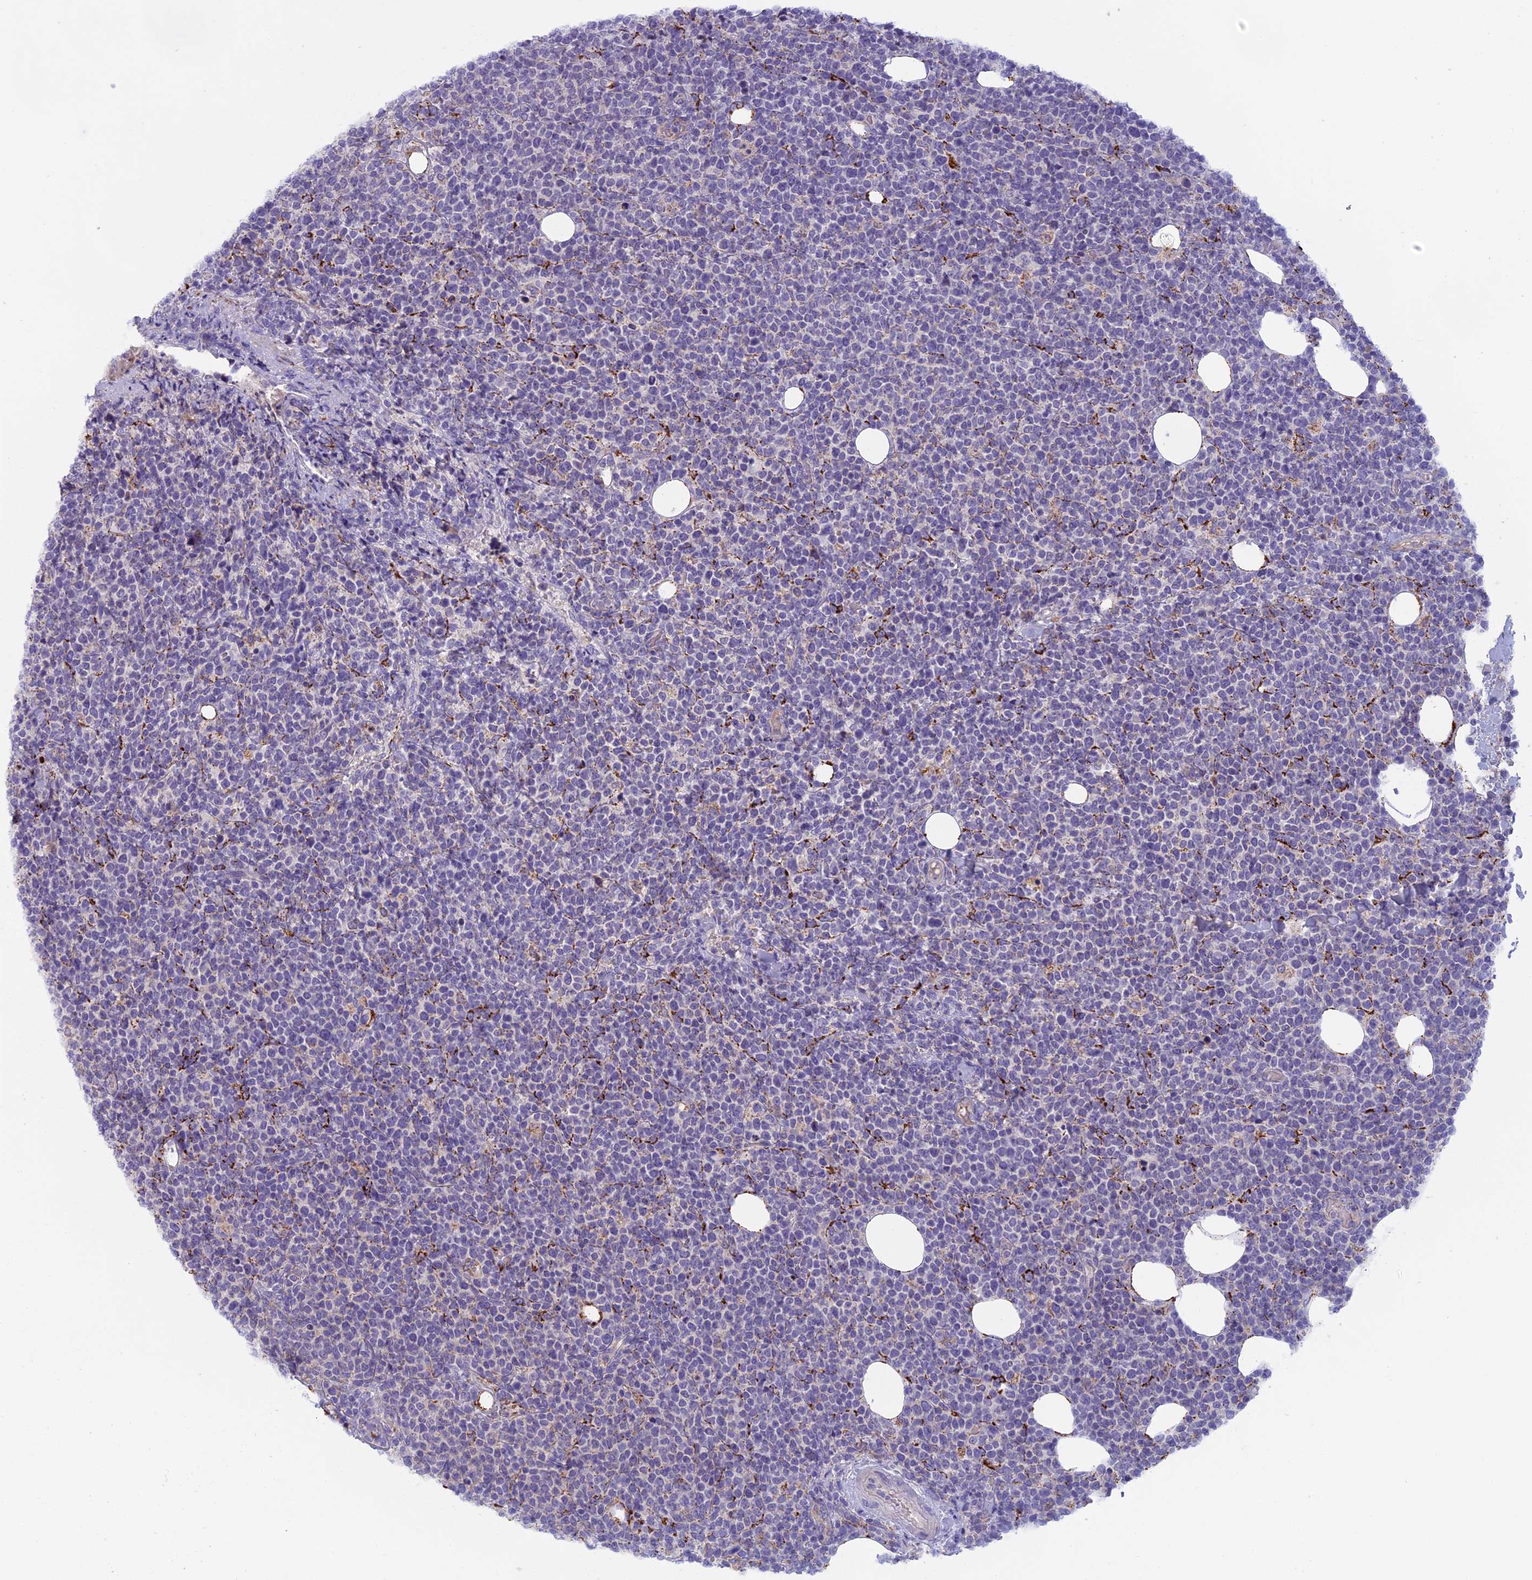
{"staining": {"intensity": "negative", "quantity": "none", "location": "none"}, "tissue": "lymphoma", "cell_type": "Tumor cells", "image_type": "cancer", "snomed": [{"axis": "morphology", "description": "Malignant lymphoma, non-Hodgkin's type, High grade"}, {"axis": "topography", "description": "Lymph node"}], "caption": "This histopathology image is of high-grade malignant lymphoma, non-Hodgkin's type stained with immunohistochemistry to label a protein in brown with the nuclei are counter-stained blue. There is no expression in tumor cells. (IHC, brightfield microscopy, high magnification).", "gene": "SEMA7A", "patient": {"sex": "male", "age": 61}}